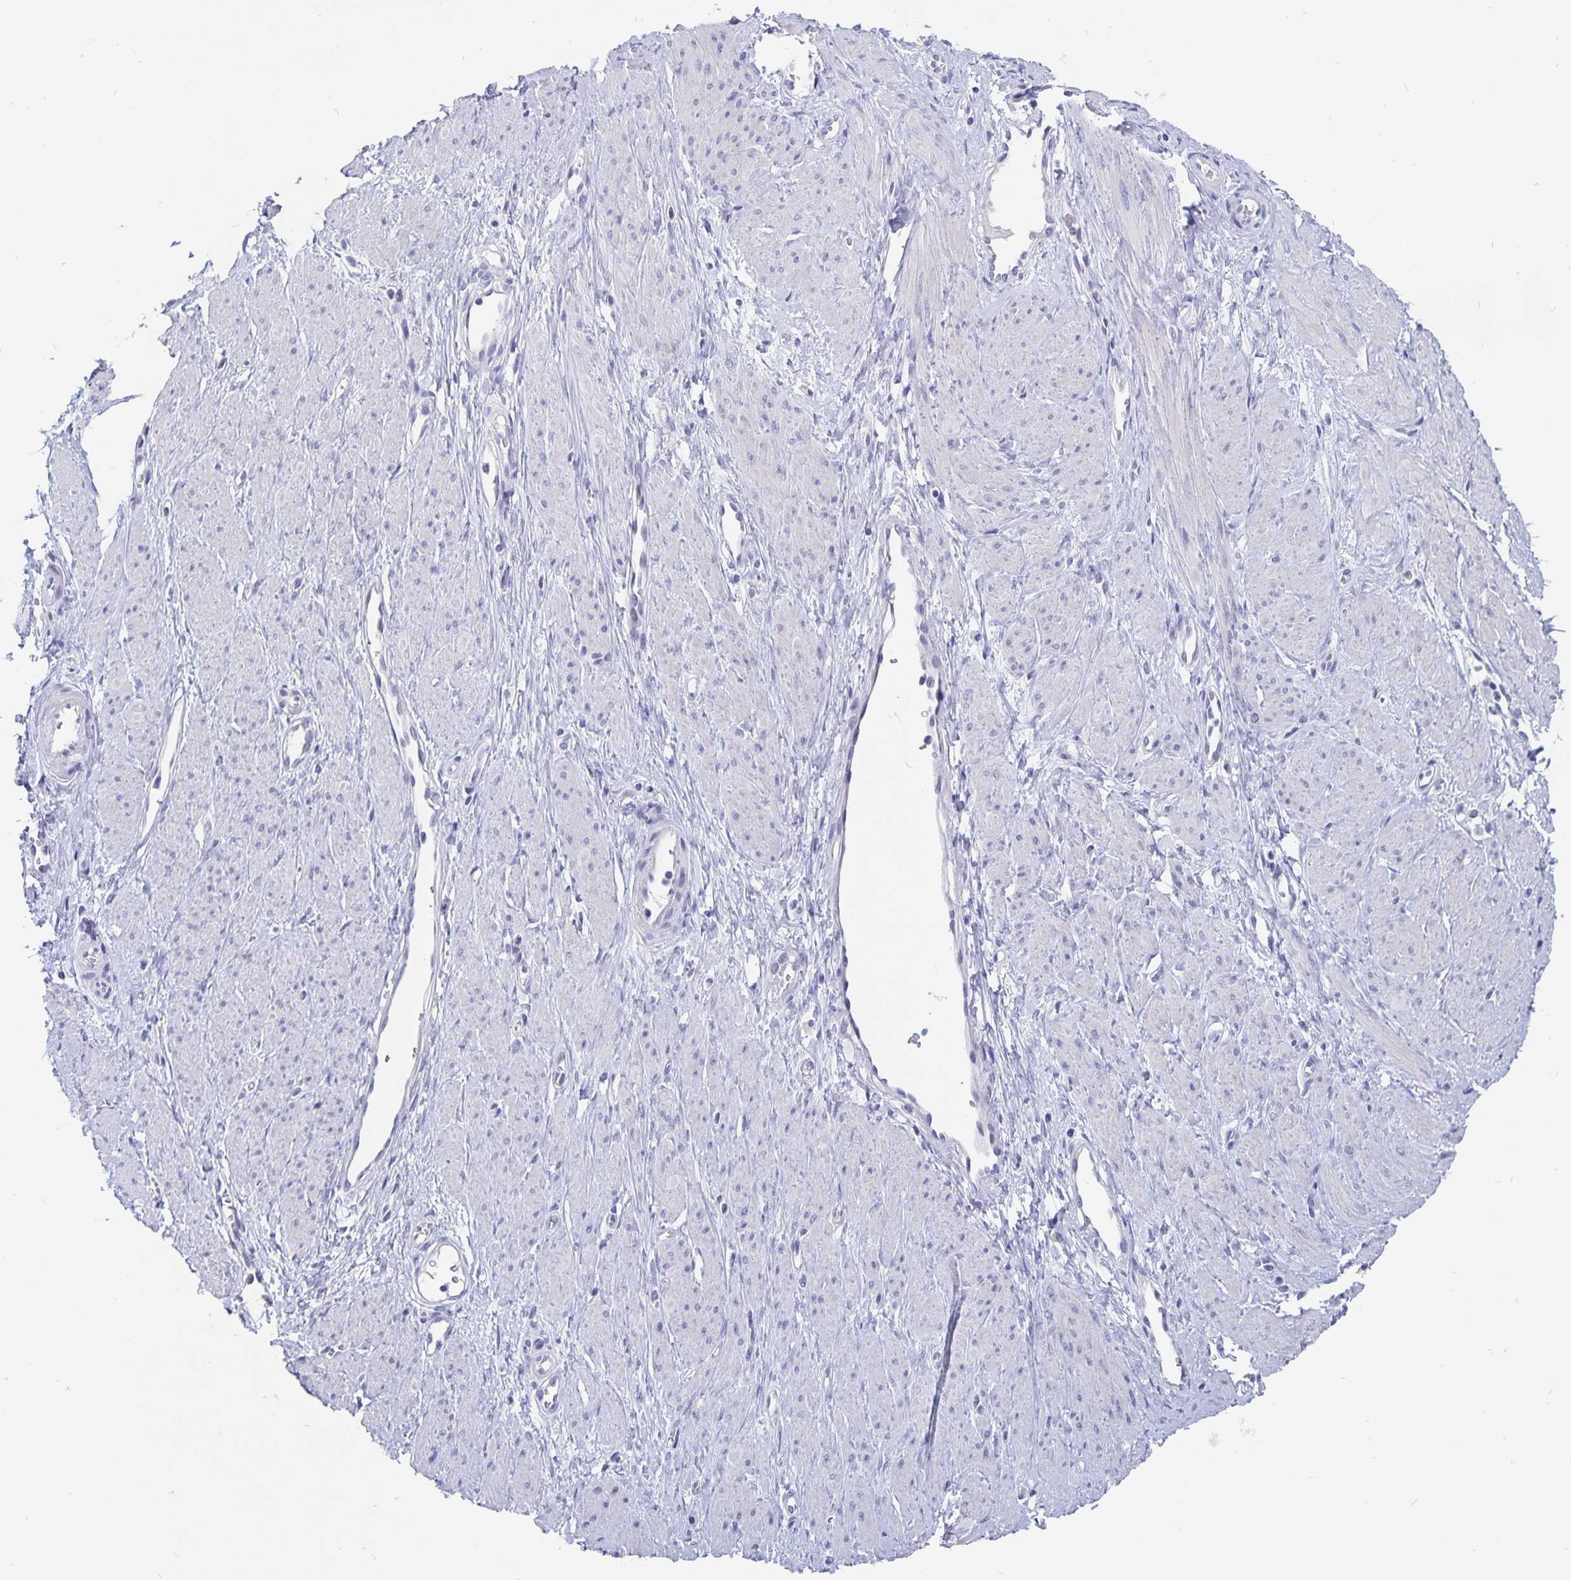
{"staining": {"intensity": "negative", "quantity": "none", "location": "none"}, "tissue": "smooth muscle", "cell_type": "Smooth muscle cells", "image_type": "normal", "snomed": [{"axis": "morphology", "description": "Normal tissue, NOS"}, {"axis": "topography", "description": "Smooth muscle"}, {"axis": "topography", "description": "Uterus"}], "caption": "Smooth muscle cells show no significant expression in normal smooth muscle.", "gene": "SMOC1", "patient": {"sex": "female", "age": 39}}